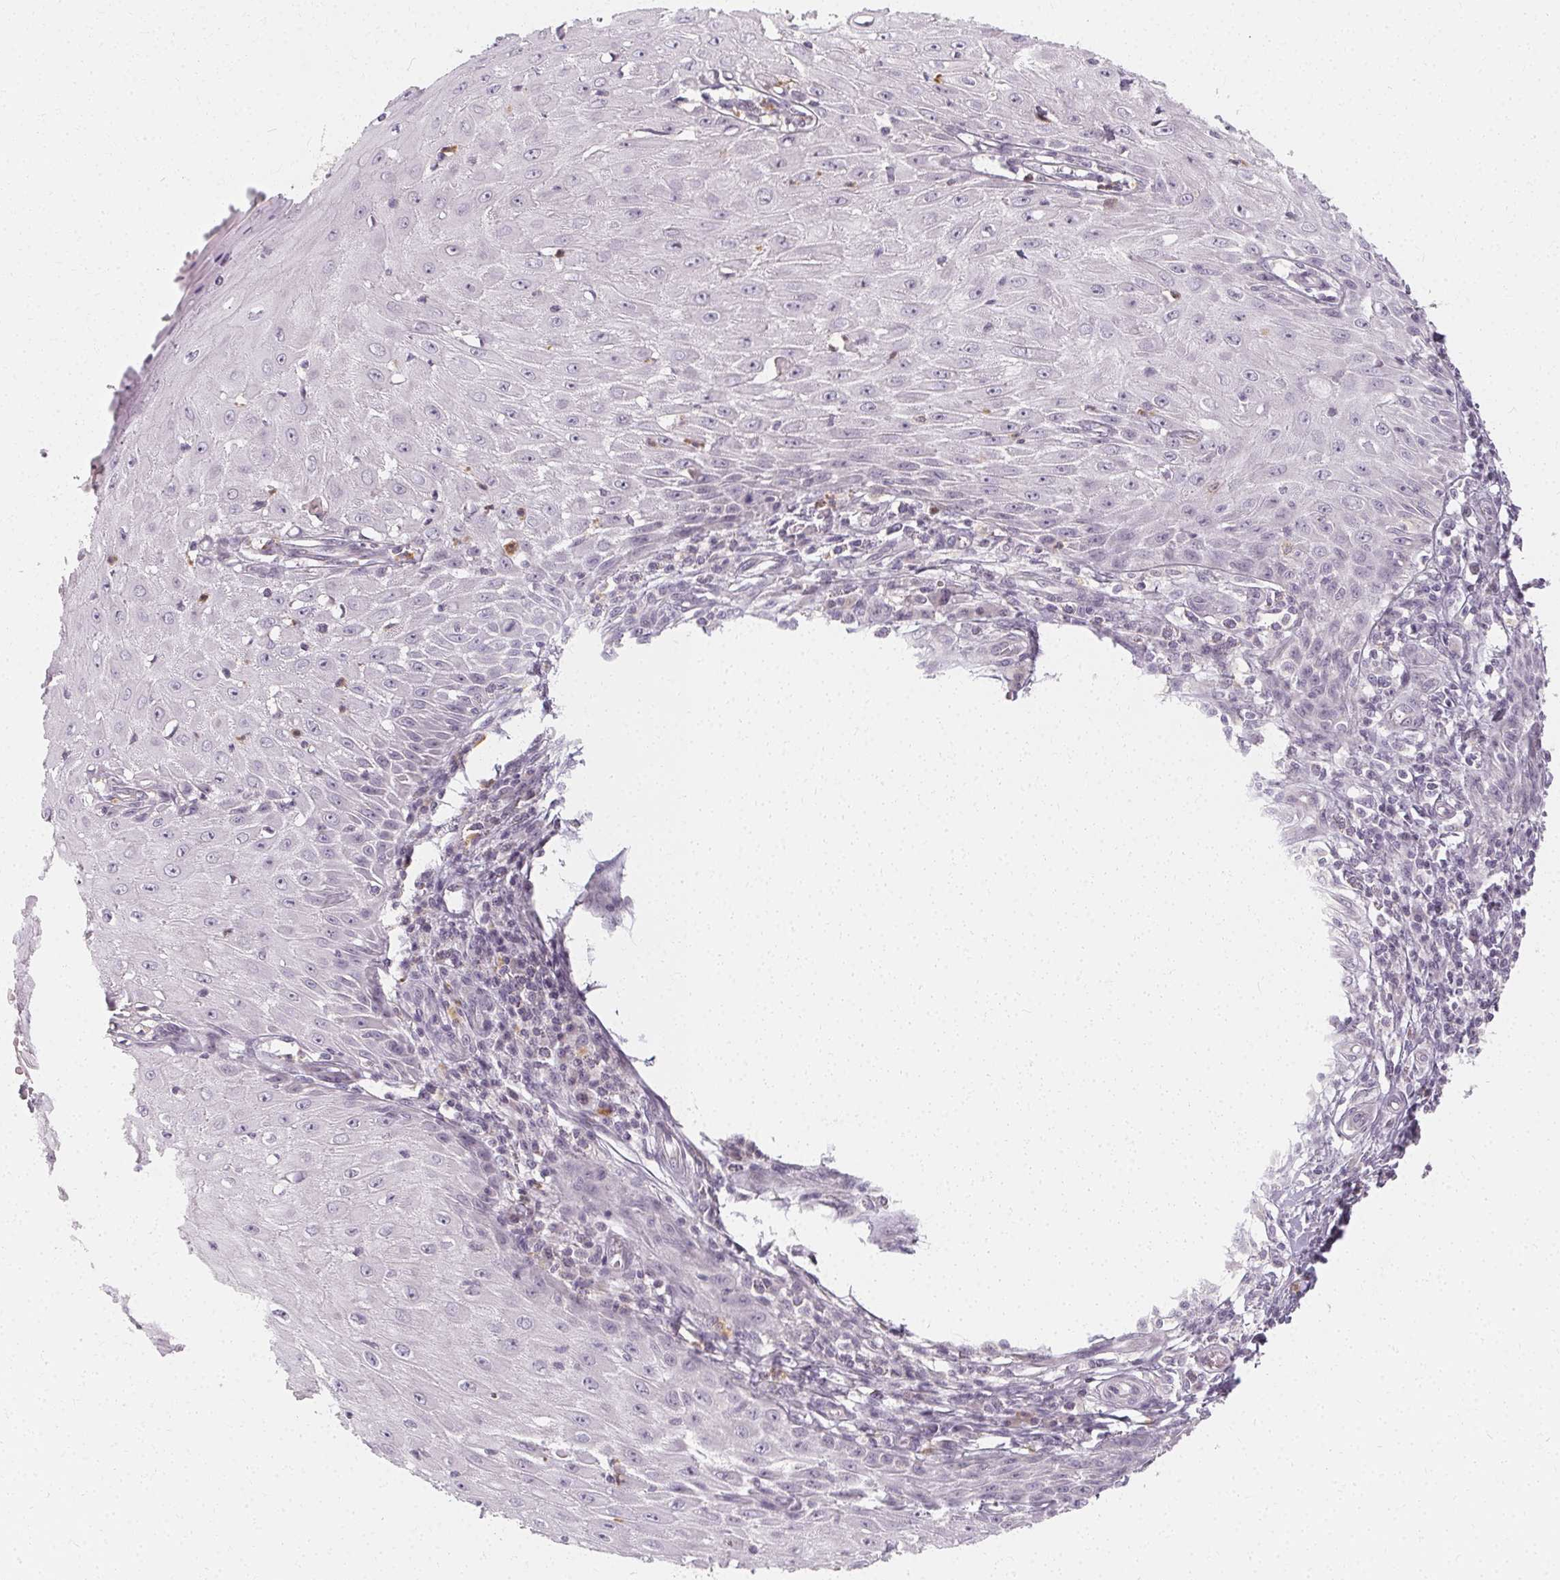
{"staining": {"intensity": "negative", "quantity": "none", "location": "none"}, "tissue": "skin cancer", "cell_type": "Tumor cells", "image_type": "cancer", "snomed": [{"axis": "morphology", "description": "Squamous cell carcinoma, NOS"}, {"axis": "topography", "description": "Skin"}], "caption": "This is an immunohistochemistry (IHC) histopathology image of skin cancer. There is no expression in tumor cells.", "gene": "CLCNKB", "patient": {"sex": "female", "age": 73}}